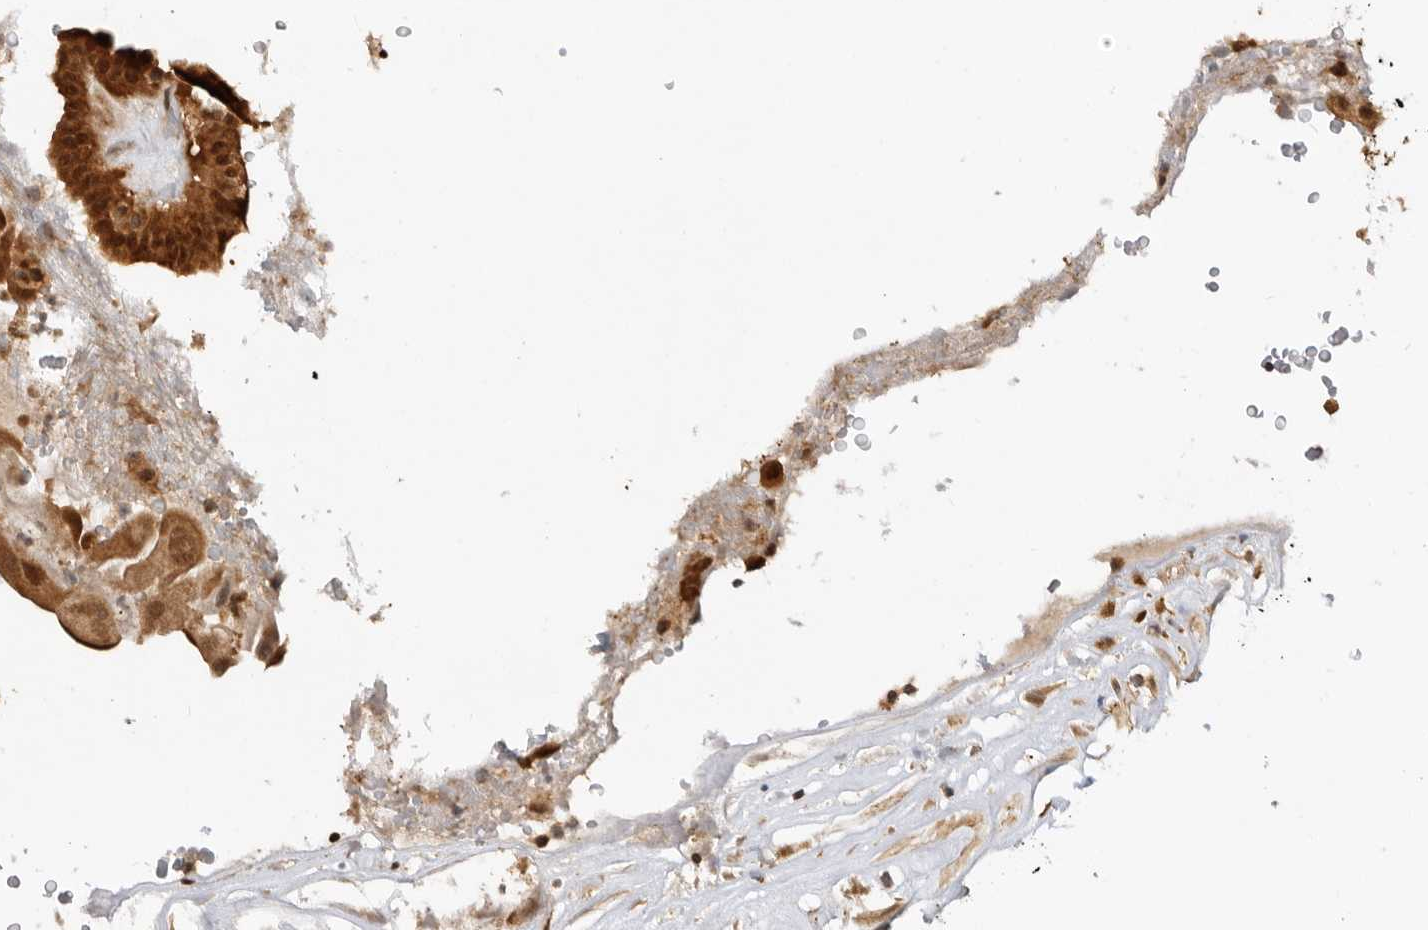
{"staining": {"intensity": "strong", "quantity": ">75%", "location": "cytoplasmic/membranous,nuclear"}, "tissue": "thyroid cancer", "cell_type": "Tumor cells", "image_type": "cancer", "snomed": [{"axis": "morphology", "description": "Papillary adenocarcinoma, NOS"}, {"axis": "topography", "description": "Thyroid gland"}], "caption": "DAB (3,3'-diaminobenzidine) immunohistochemical staining of thyroid papillary adenocarcinoma demonstrates strong cytoplasmic/membranous and nuclear protein positivity in approximately >75% of tumor cells. (IHC, brightfield microscopy, high magnification).", "gene": "ADPRS", "patient": {"sex": "male", "age": 77}}